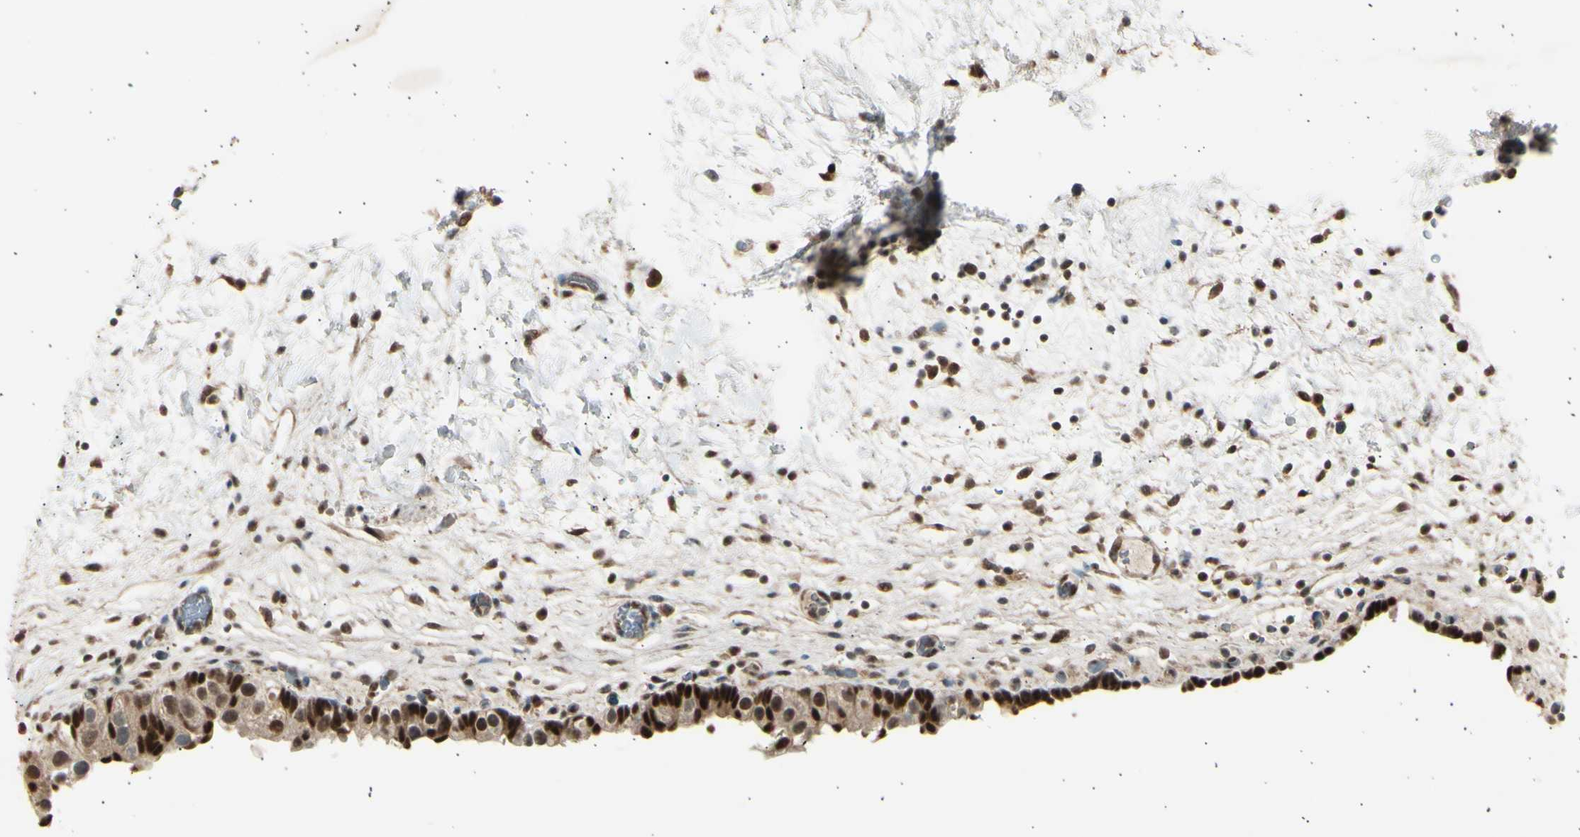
{"staining": {"intensity": "strong", "quantity": ">75%", "location": "cytoplasmic/membranous,nuclear"}, "tissue": "urinary bladder", "cell_type": "Urothelial cells", "image_type": "normal", "snomed": [{"axis": "morphology", "description": "Normal tissue, NOS"}, {"axis": "topography", "description": "Urinary bladder"}], "caption": "Protein expression analysis of normal human urinary bladder reveals strong cytoplasmic/membranous,nuclear positivity in approximately >75% of urothelial cells. The protein of interest is stained brown, and the nuclei are stained in blue (DAB IHC with brightfield microscopy, high magnification).", "gene": "PSMD5", "patient": {"sex": "female", "age": 64}}